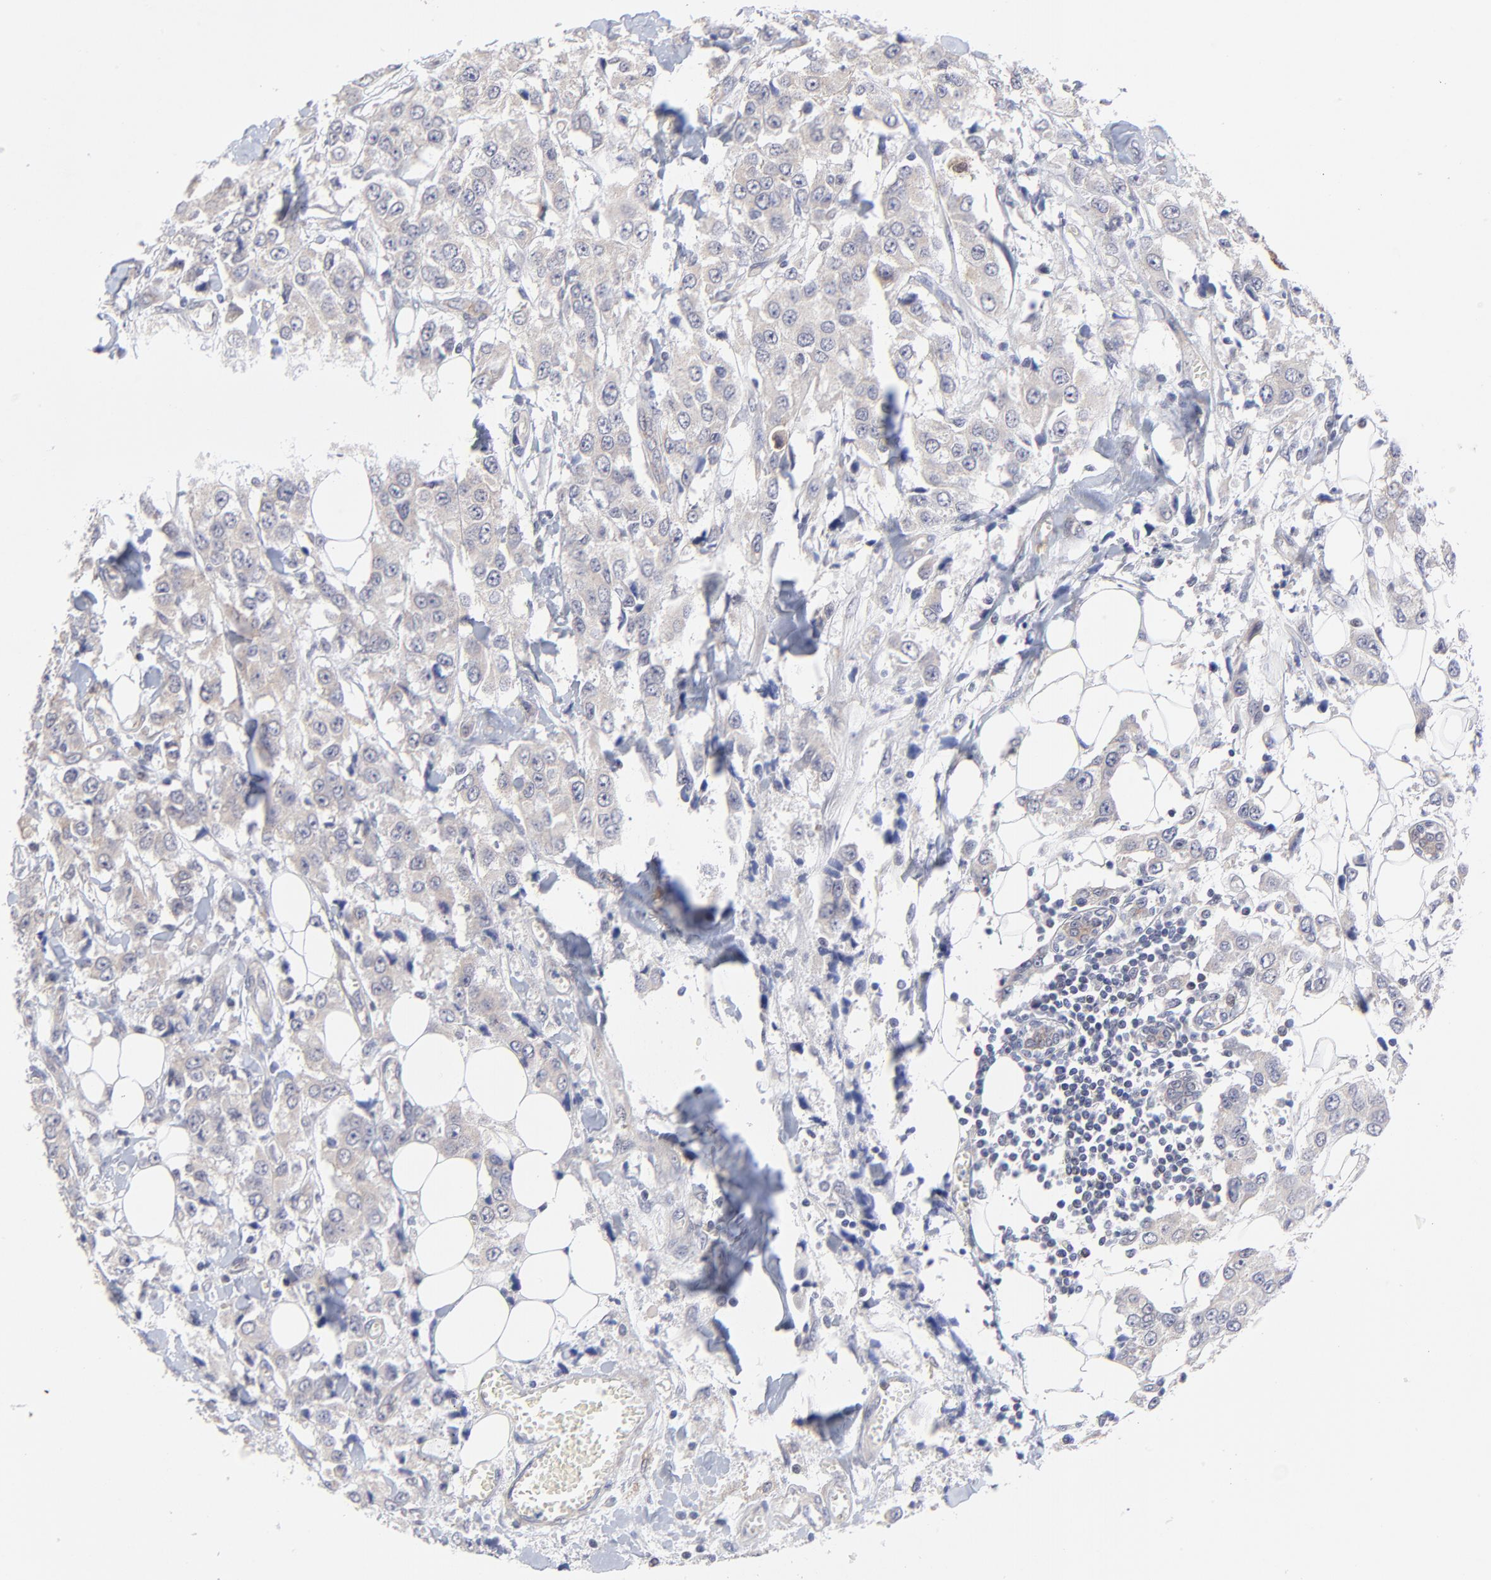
{"staining": {"intensity": "weak", "quantity": ">75%", "location": "cytoplasmic/membranous"}, "tissue": "breast cancer", "cell_type": "Tumor cells", "image_type": "cancer", "snomed": [{"axis": "morphology", "description": "Duct carcinoma"}, {"axis": "topography", "description": "Breast"}], "caption": "Immunohistochemistry micrograph of invasive ductal carcinoma (breast) stained for a protein (brown), which exhibits low levels of weak cytoplasmic/membranous staining in about >75% of tumor cells.", "gene": "FBXO8", "patient": {"sex": "female", "age": 58}}